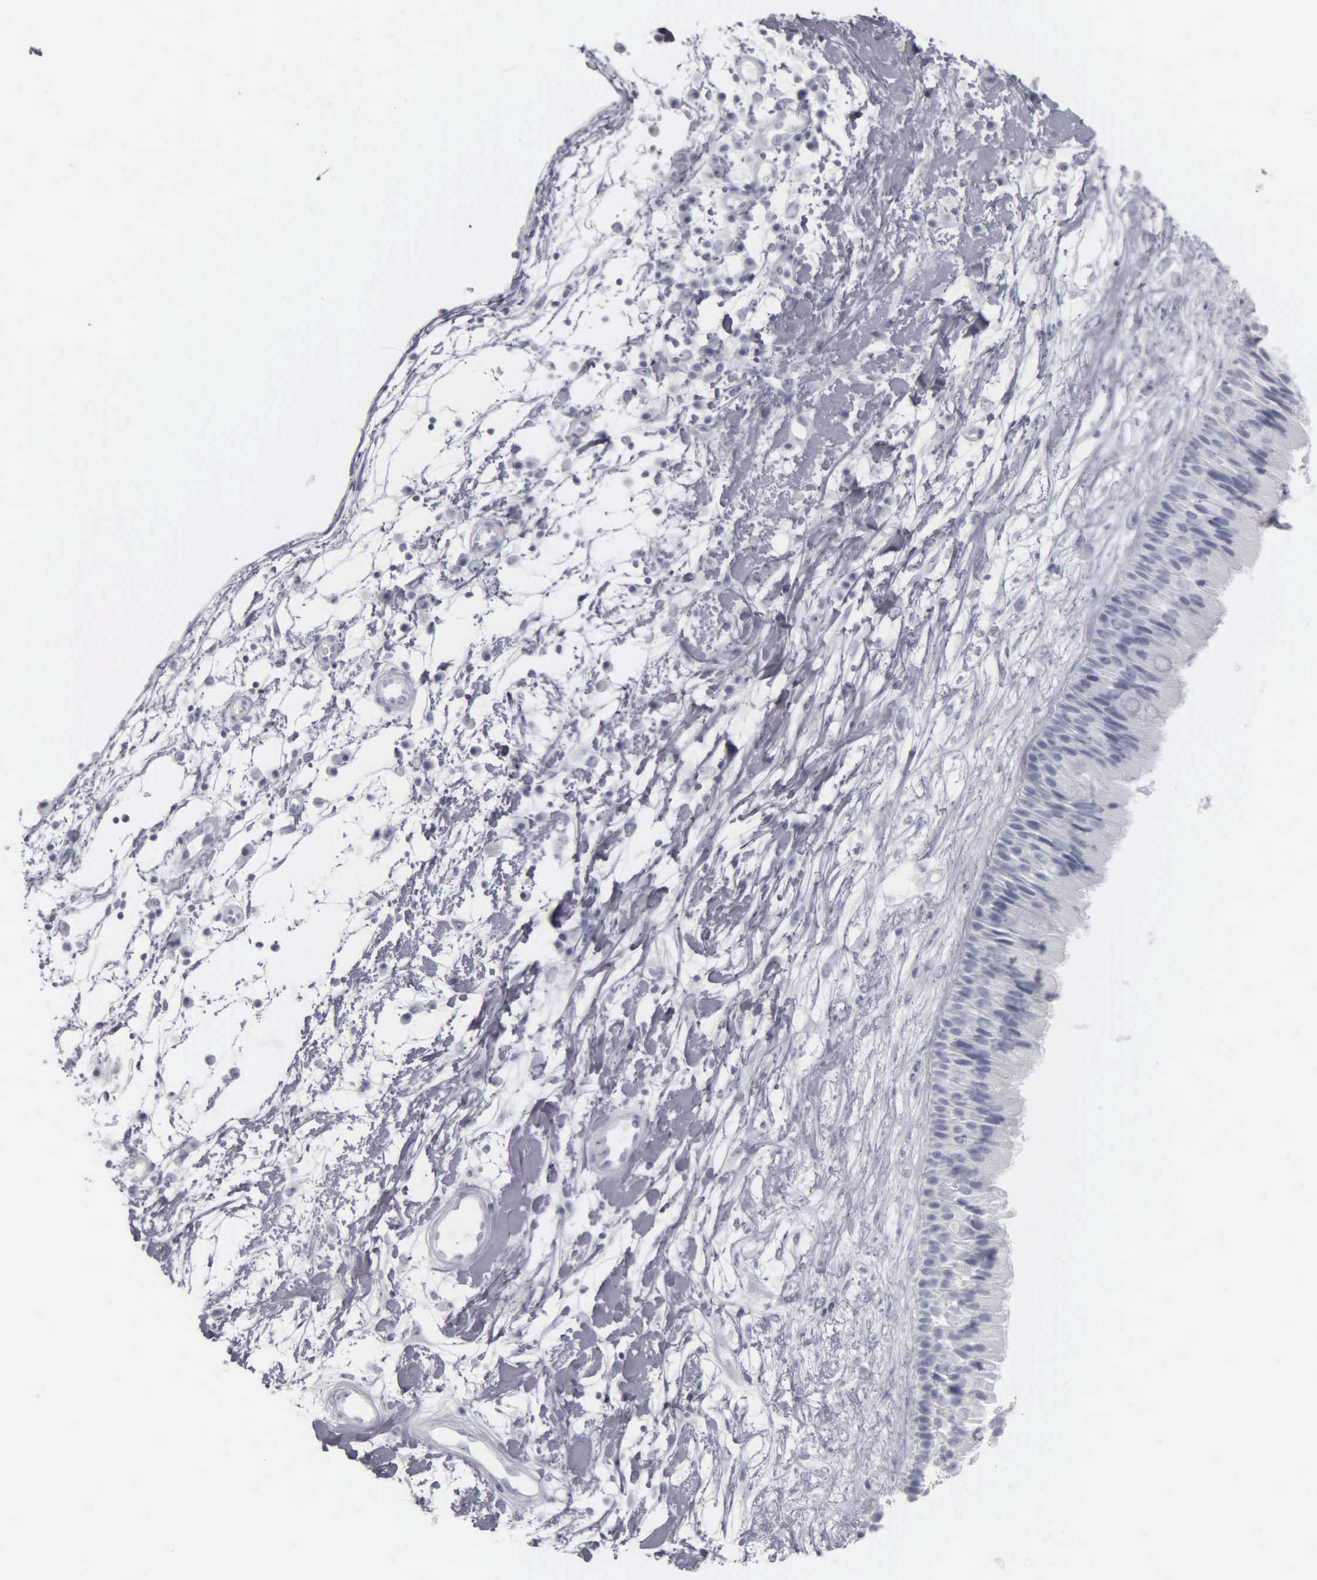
{"staining": {"intensity": "negative", "quantity": "none", "location": "none"}, "tissue": "nasopharynx", "cell_type": "Respiratory epithelial cells", "image_type": "normal", "snomed": [{"axis": "morphology", "description": "Normal tissue, NOS"}, {"axis": "topography", "description": "Nasopharynx"}], "caption": "DAB immunohistochemical staining of normal nasopharynx reveals no significant positivity in respiratory epithelial cells.", "gene": "DES", "patient": {"sex": "male", "age": 13}}